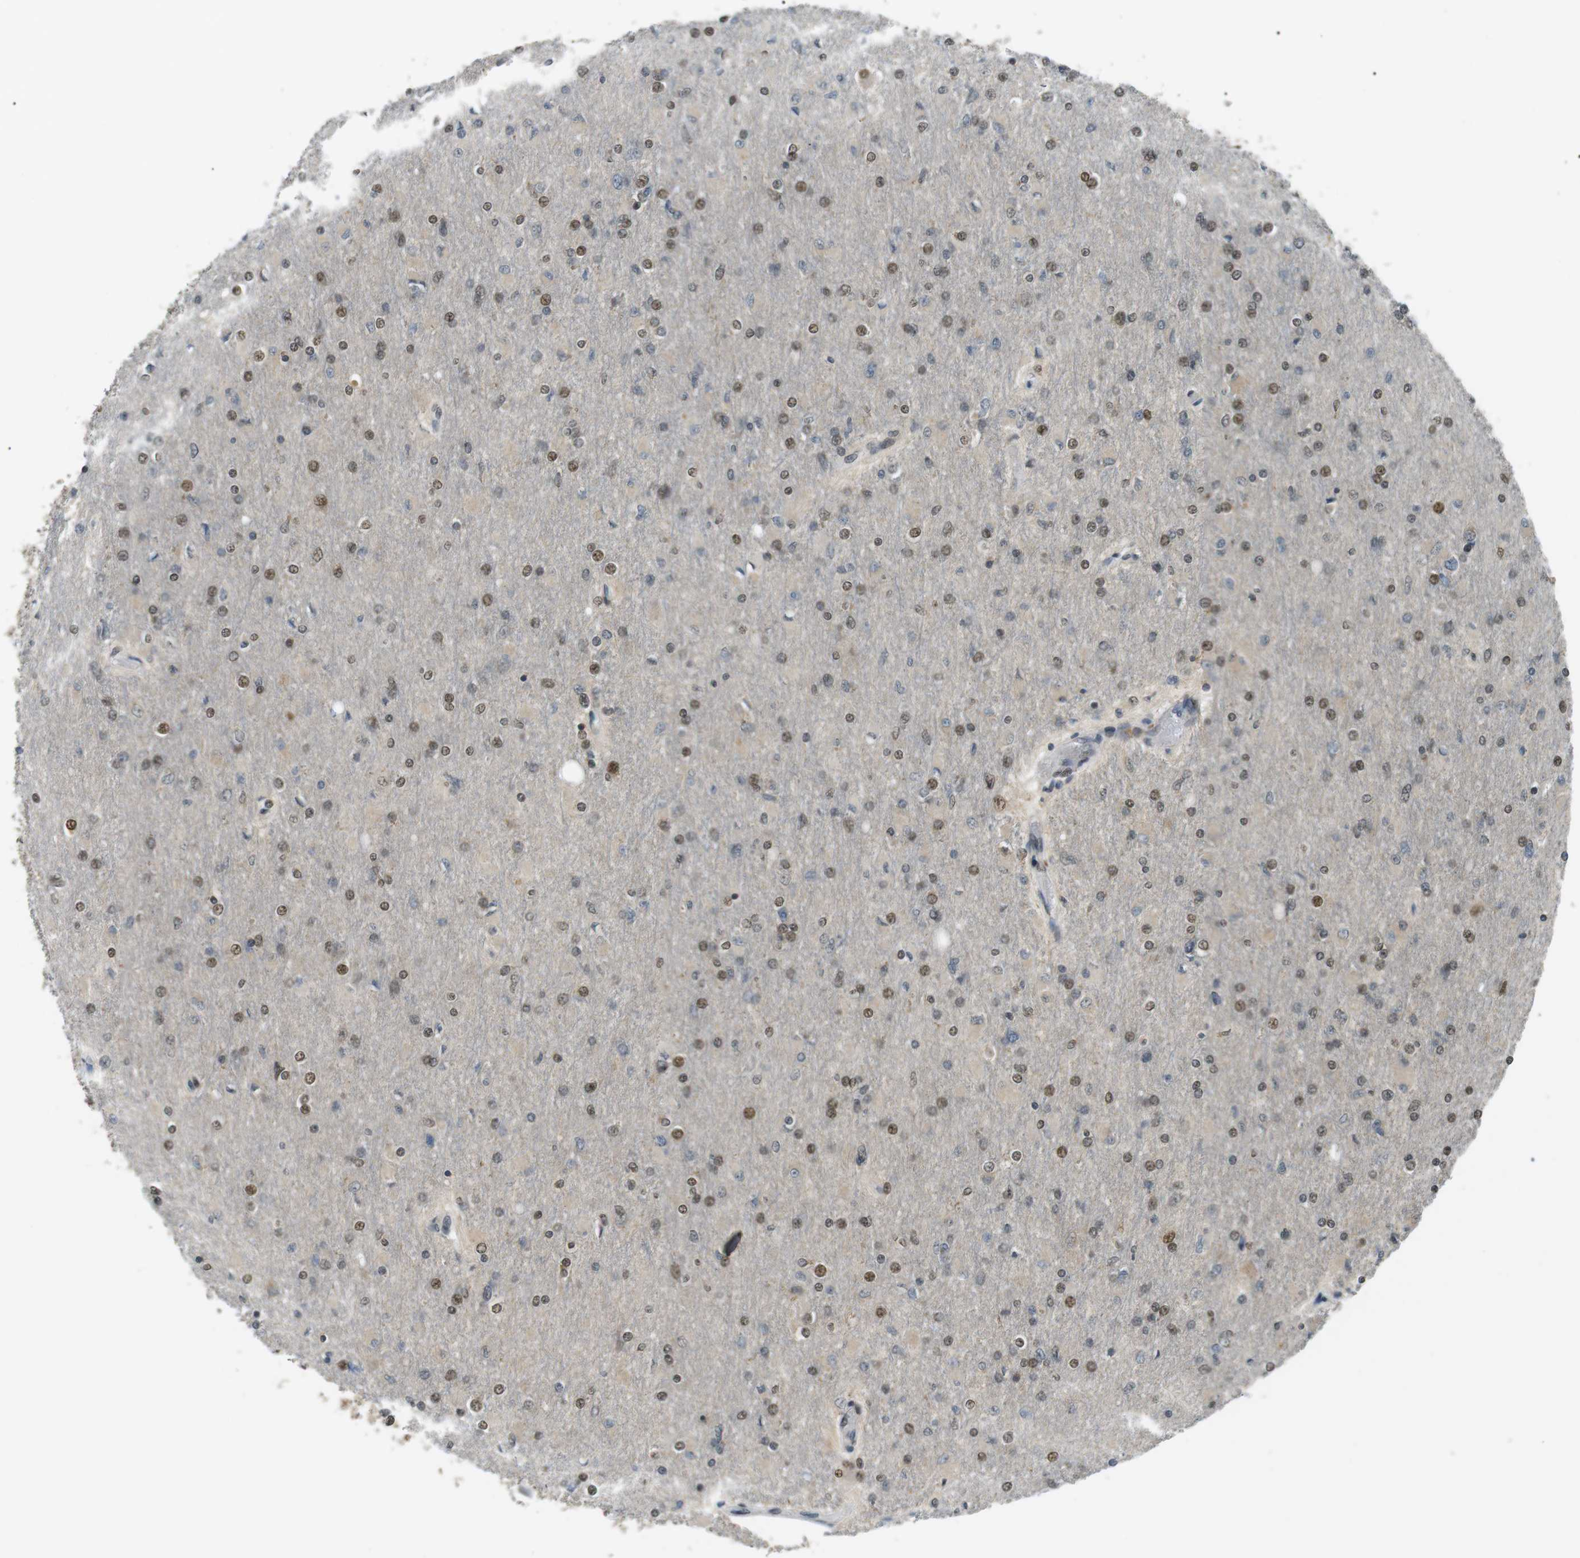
{"staining": {"intensity": "weak", "quantity": "25%-75%", "location": "nuclear"}, "tissue": "glioma", "cell_type": "Tumor cells", "image_type": "cancer", "snomed": [{"axis": "morphology", "description": "Glioma, malignant, High grade"}, {"axis": "topography", "description": "Cerebral cortex"}], "caption": "Immunohistochemical staining of human malignant glioma (high-grade) exhibits low levels of weak nuclear positivity in approximately 25%-75% of tumor cells.", "gene": "ORAI3", "patient": {"sex": "female", "age": 36}}